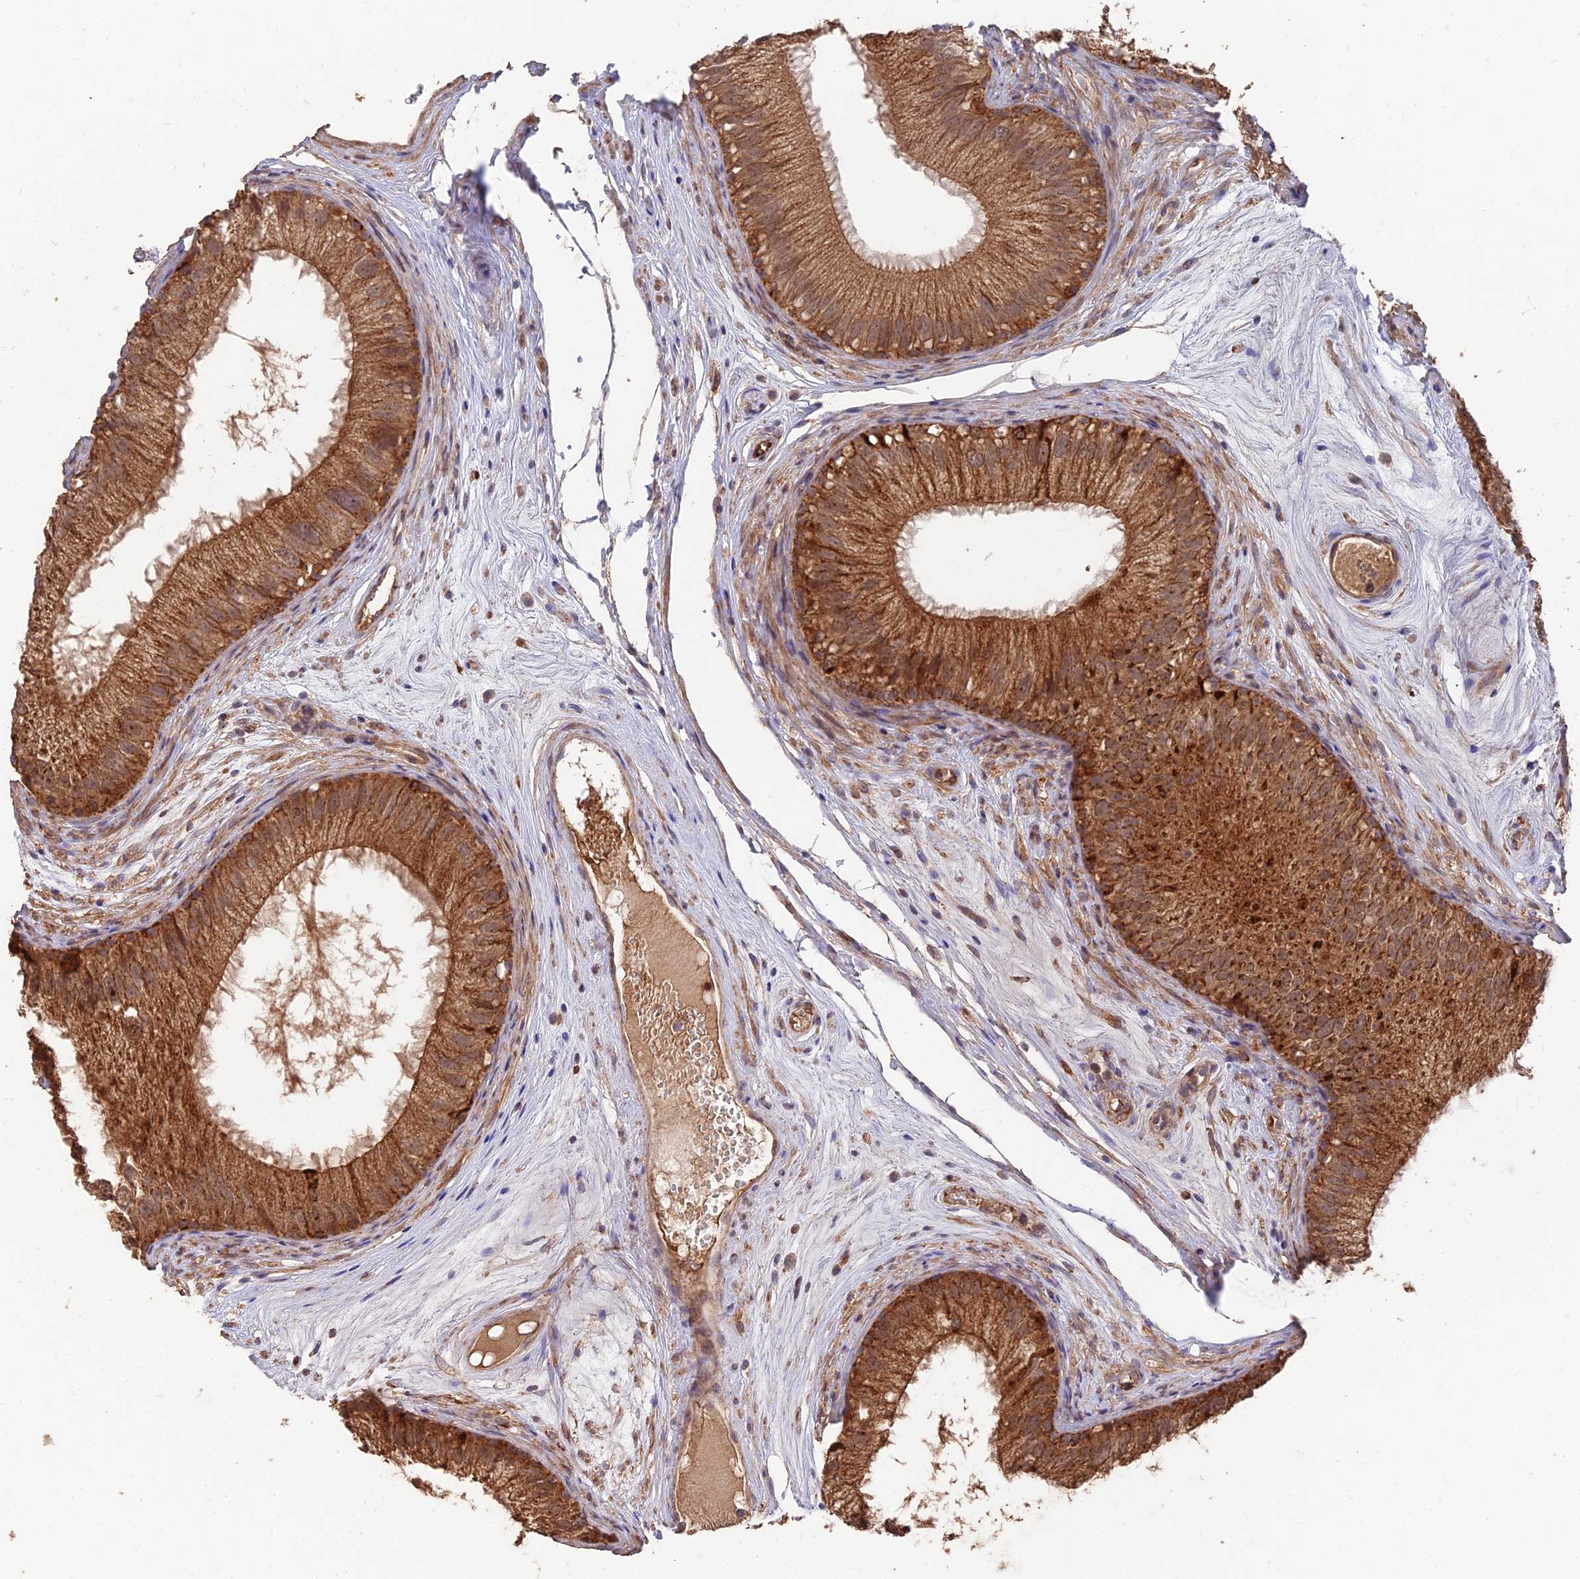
{"staining": {"intensity": "moderate", "quantity": ">75%", "location": "cytoplasmic/membranous"}, "tissue": "epididymis", "cell_type": "Glandular cells", "image_type": "normal", "snomed": [{"axis": "morphology", "description": "Normal tissue, NOS"}, {"axis": "topography", "description": "Epididymis"}], "caption": "Protein staining by immunohistochemistry demonstrates moderate cytoplasmic/membranous expression in approximately >75% of glandular cells in unremarkable epididymis.", "gene": "IFT22", "patient": {"sex": "male", "age": 77}}